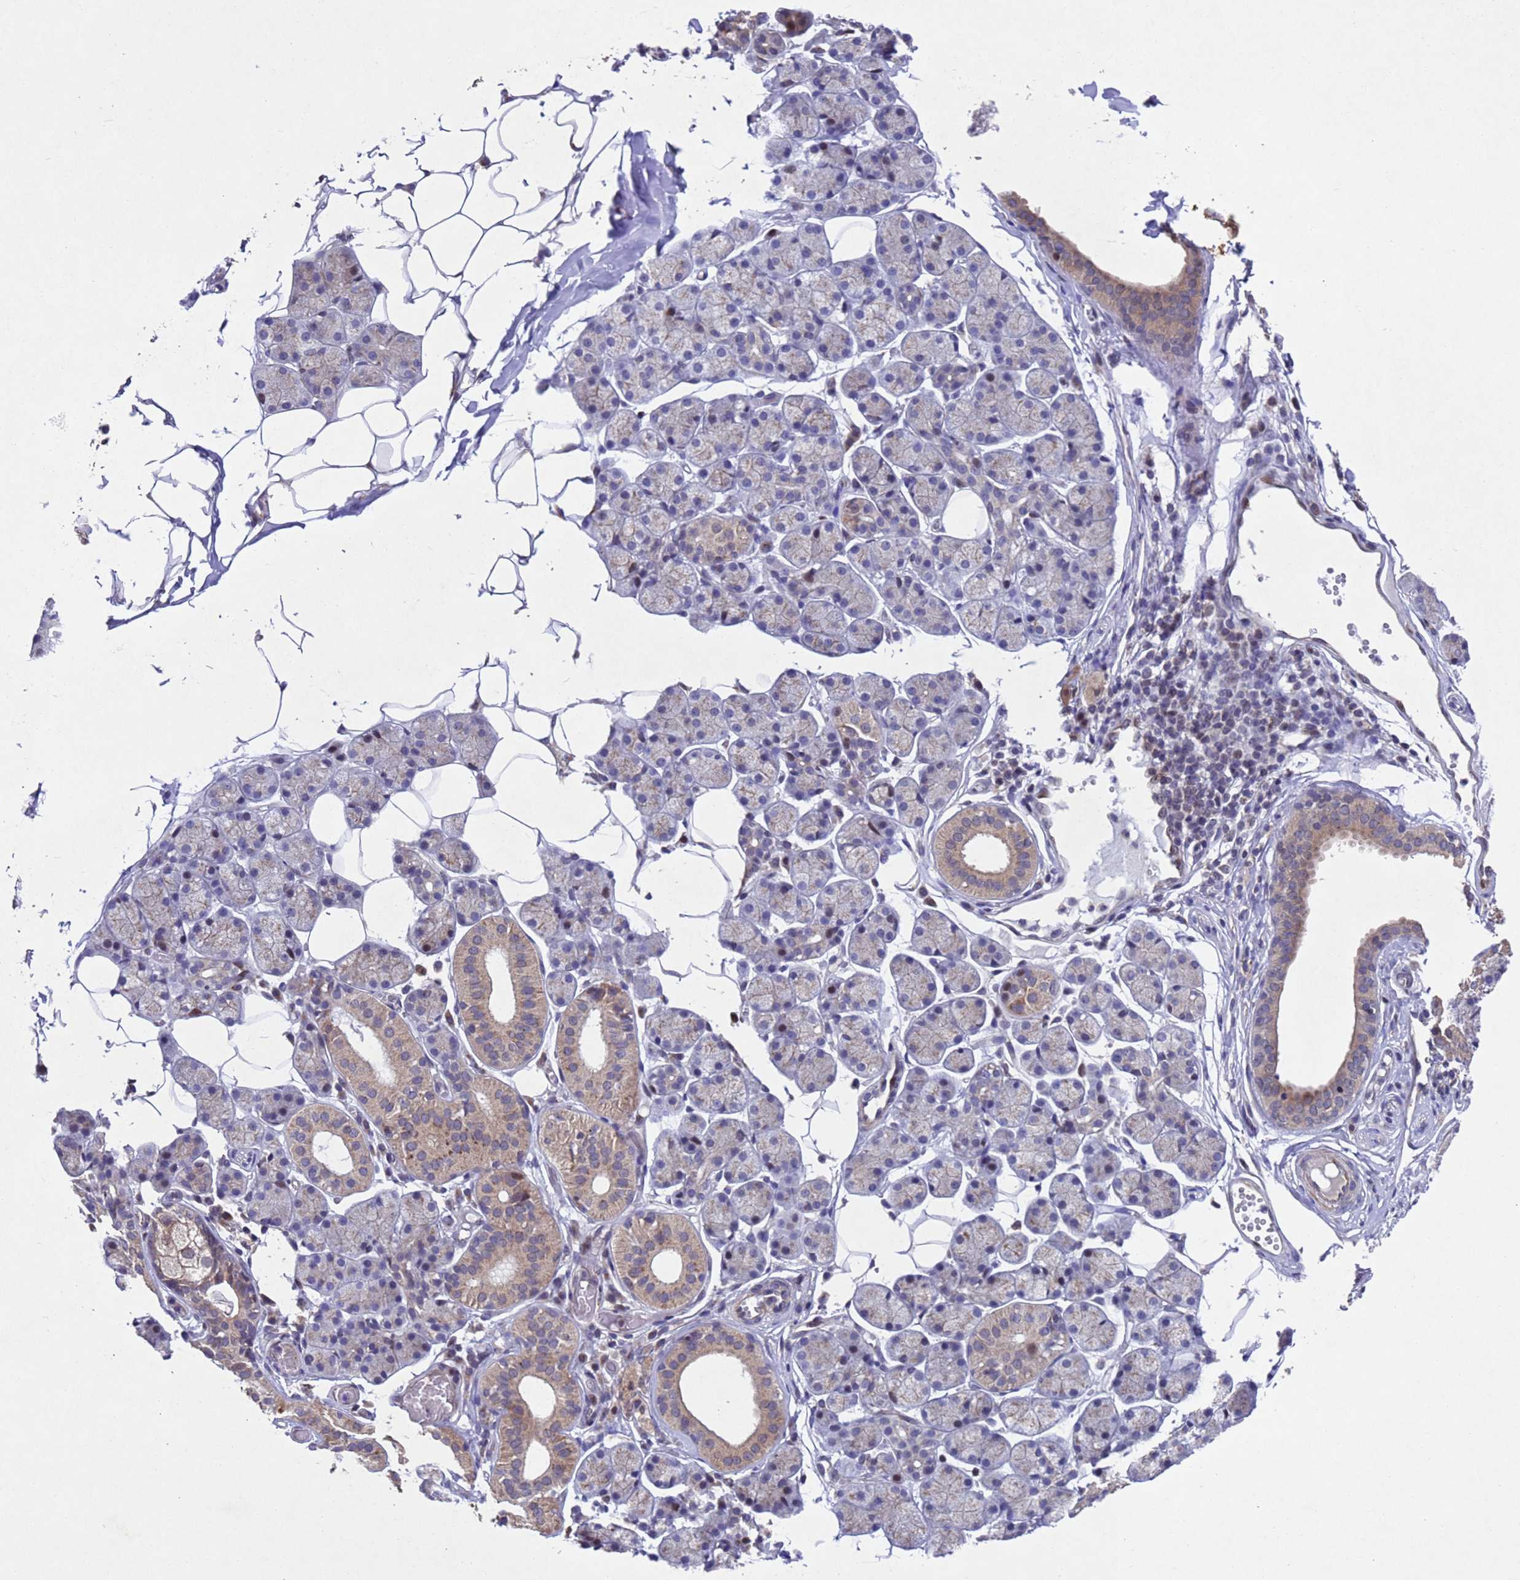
{"staining": {"intensity": "moderate", "quantity": "<25%", "location": "cytoplasmic/membranous"}, "tissue": "salivary gland", "cell_type": "Glandular cells", "image_type": "normal", "snomed": [{"axis": "morphology", "description": "Normal tissue, NOS"}, {"axis": "topography", "description": "Salivary gland"}], "caption": "This micrograph displays immunohistochemistry staining of normal human salivary gland, with low moderate cytoplasmic/membranous staining in about <25% of glandular cells.", "gene": "TBK1", "patient": {"sex": "female", "age": 33}}